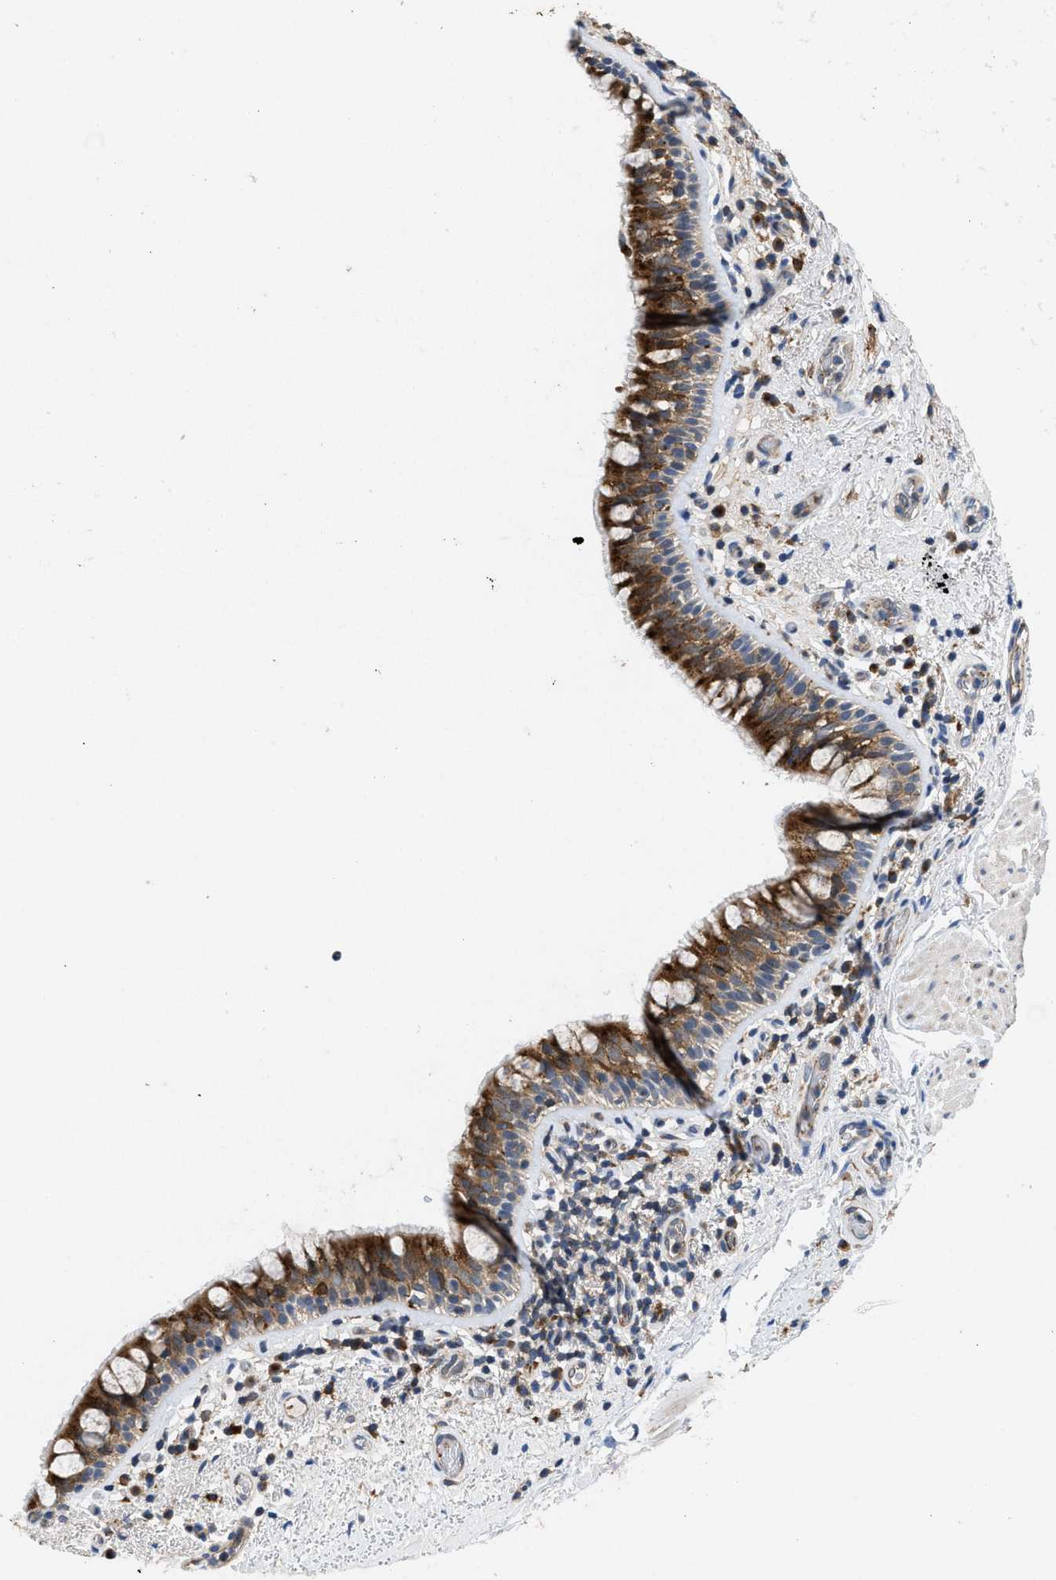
{"staining": {"intensity": "strong", "quantity": ">75%", "location": "cytoplasmic/membranous"}, "tissue": "bronchus", "cell_type": "Respiratory epithelial cells", "image_type": "normal", "snomed": [{"axis": "morphology", "description": "Normal tissue, NOS"}, {"axis": "morphology", "description": "Inflammation, NOS"}, {"axis": "topography", "description": "Cartilage tissue"}, {"axis": "topography", "description": "Bronchus"}], "caption": "Immunohistochemistry (IHC) (DAB) staining of normal human bronchus exhibits strong cytoplasmic/membranous protein staining in about >75% of respiratory epithelial cells.", "gene": "ENPP4", "patient": {"sex": "male", "age": 77}}